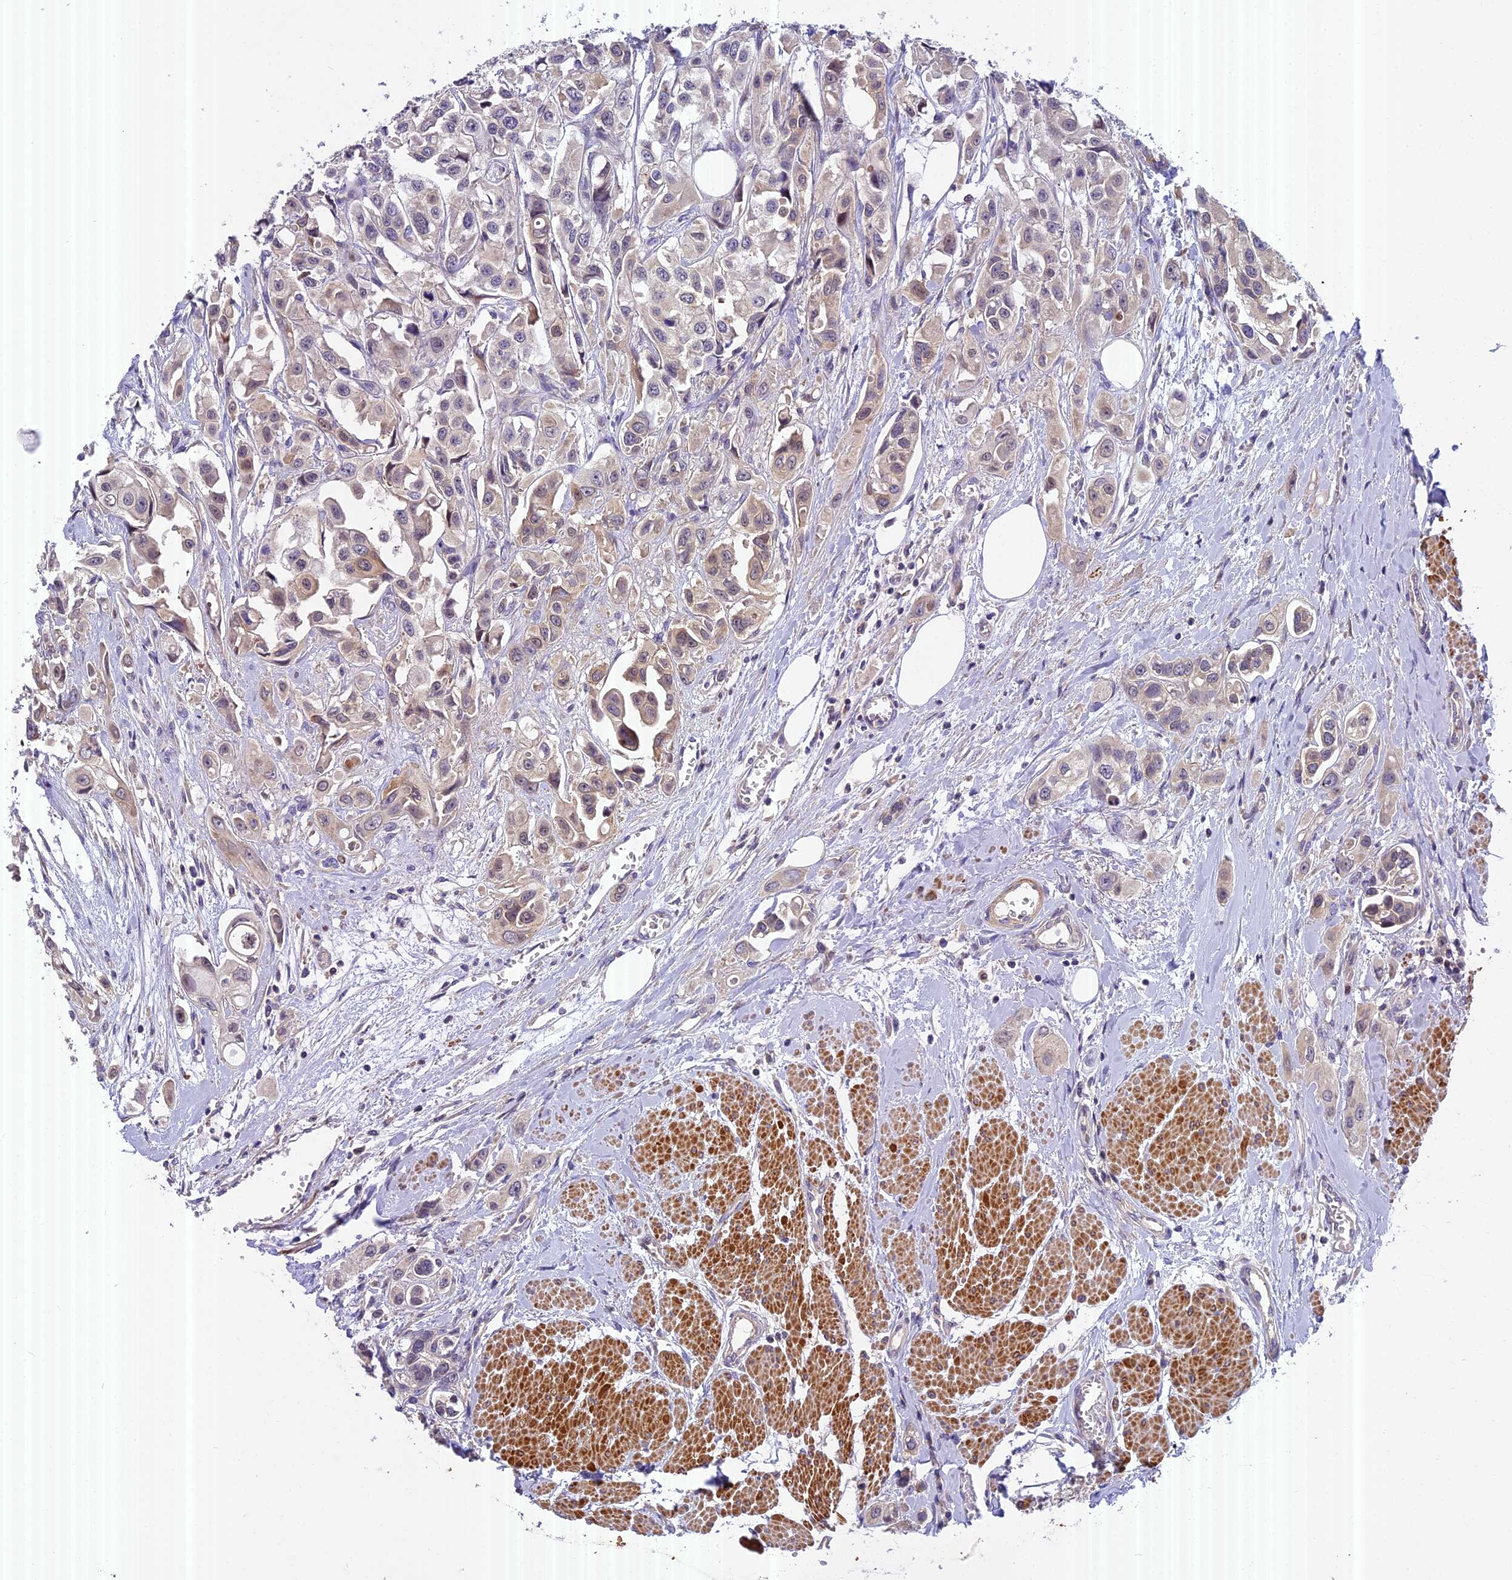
{"staining": {"intensity": "moderate", "quantity": "<25%", "location": "cytoplasmic/membranous"}, "tissue": "urothelial cancer", "cell_type": "Tumor cells", "image_type": "cancer", "snomed": [{"axis": "morphology", "description": "Urothelial carcinoma, High grade"}, {"axis": "topography", "description": "Urinary bladder"}], "caption": "Protein expression analysis of human high-grade urothelial carcinoma reveals moderate cytoplasmic/membranous staining in about <25% of tumor cells.", "gene": "FAM98C", "patient": {"sex": "male", "age": 67}}